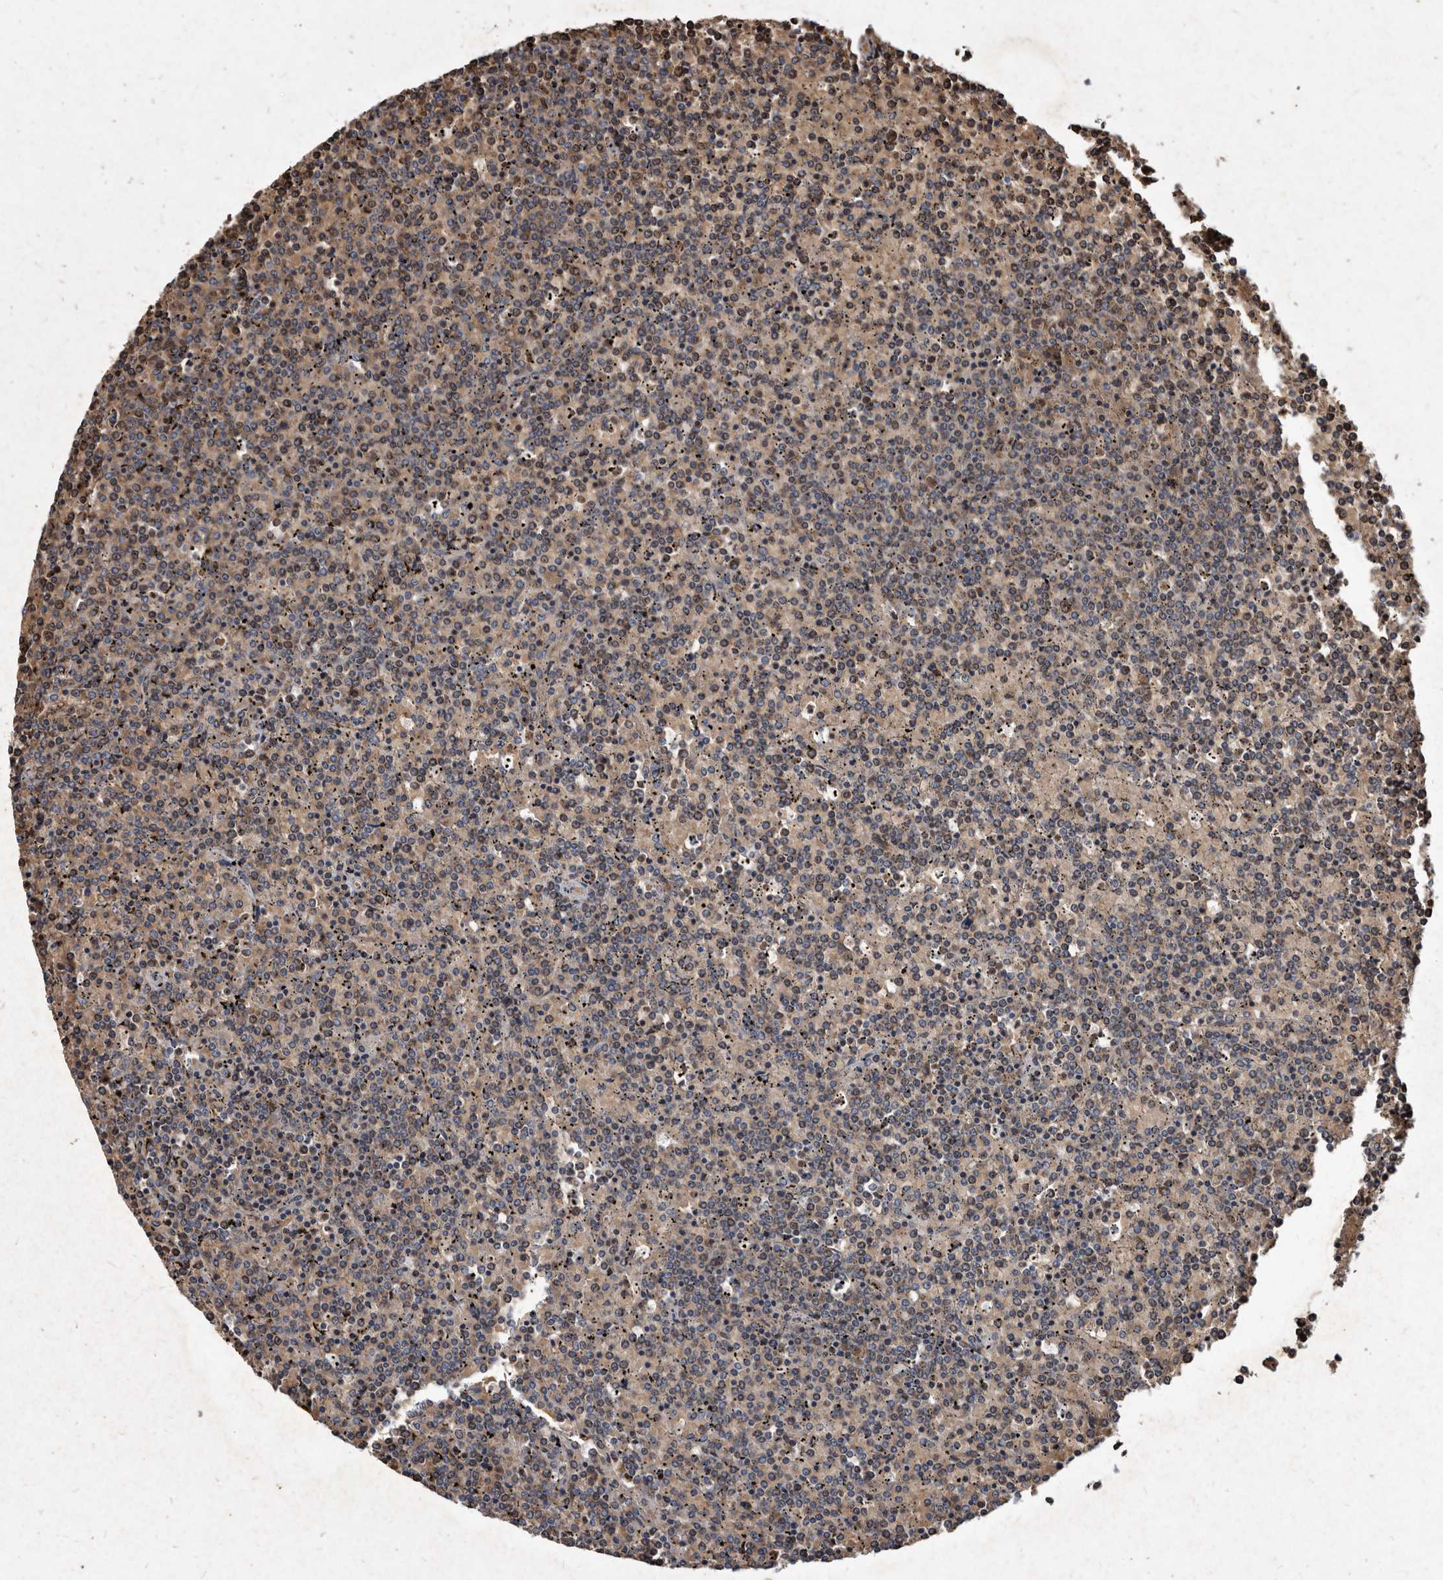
{"staining": {"intensity": "weak", "quantity": "25%-75%", "location": "cytoplasmic/membranous"}, "tissue": "lymphoma", "cell_type": "Tumor cells", "image_type": "cancer", "snomed": [{"axis": "morphology", "description": "Malignant lymphoma, non-Hodgkin's type, Low grade"}, {"axis": "topography", "description": "Spleen"}], "caption": "Immunohistochemistry staining of malignant lymphoma, non-Hodgkin's type (low-grade), which exhibits low levels of weak cytoplasmic/membranous expression in about 25%-75% of tumor cells indicating weak cytoplasmic/membranous protein positivity. The staining was performed using DAB (brown) for protein detection and nuclei were counterstained in hematoxylin (blue).", "gene": "YPEL3", "patient": {"sex": "female", "age": 19}}